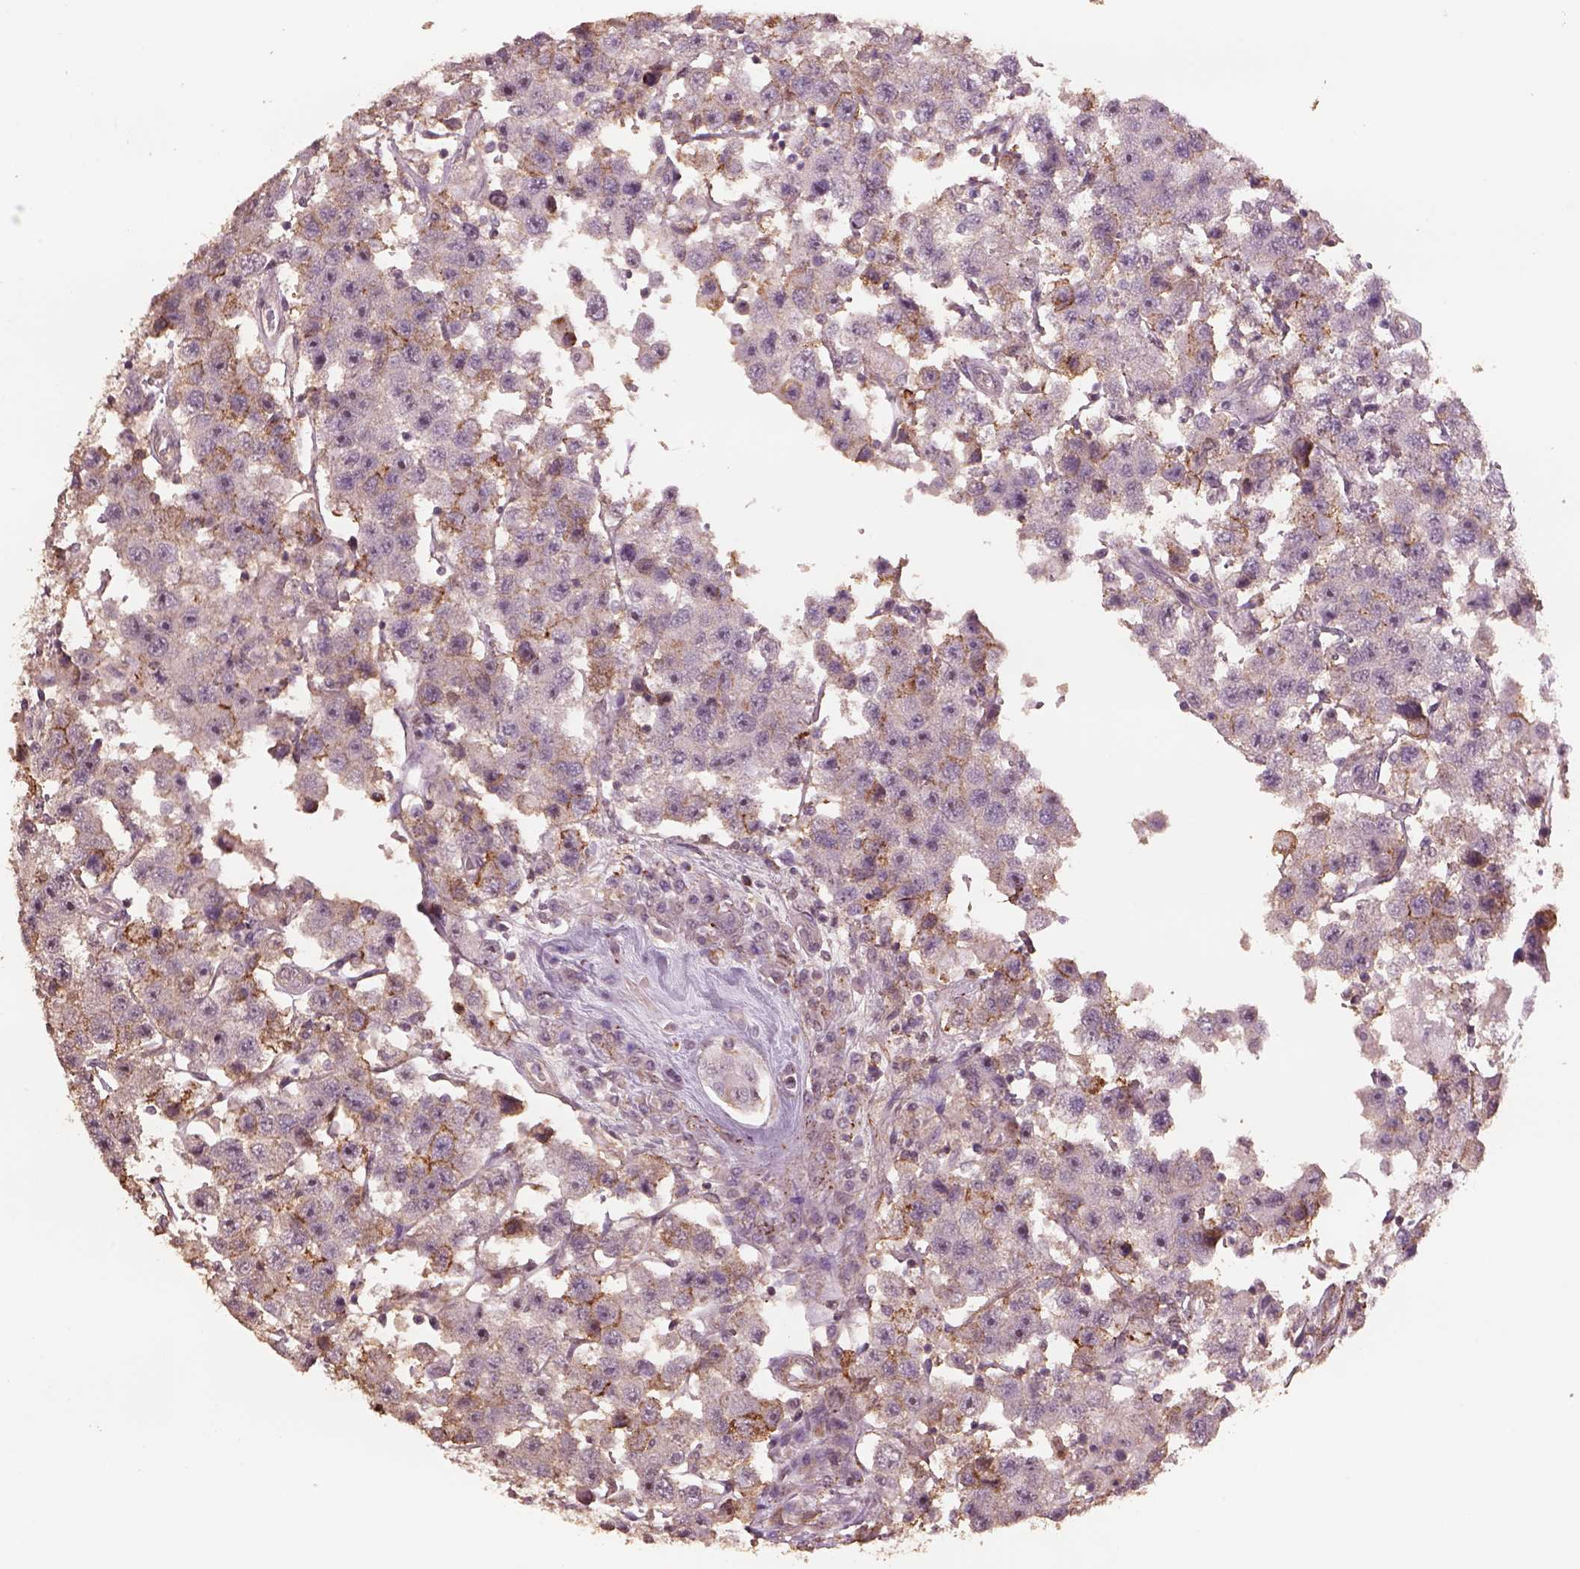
{"staining": {"intensity": "moderate", "quantity": "<25%", "location": "cytoplasmic/membranous"}, "tissue": "testis cancer", "cell_type": "Tumor cells", "image_type": "cancer", "snomed": [{"axis": "morphology", "description": "Seminoma, NOS"}, {"axis": "topography", "description": "Testis"}], "caption": "There is low levels of moderate cytoplasmic/membranous positivity in tumor cells of seminoma (testis), as demonstrated by immunohistochemical staining (brown color).", "gene": "LIN7A", "patient": {"sex": "male", "age": 45}}